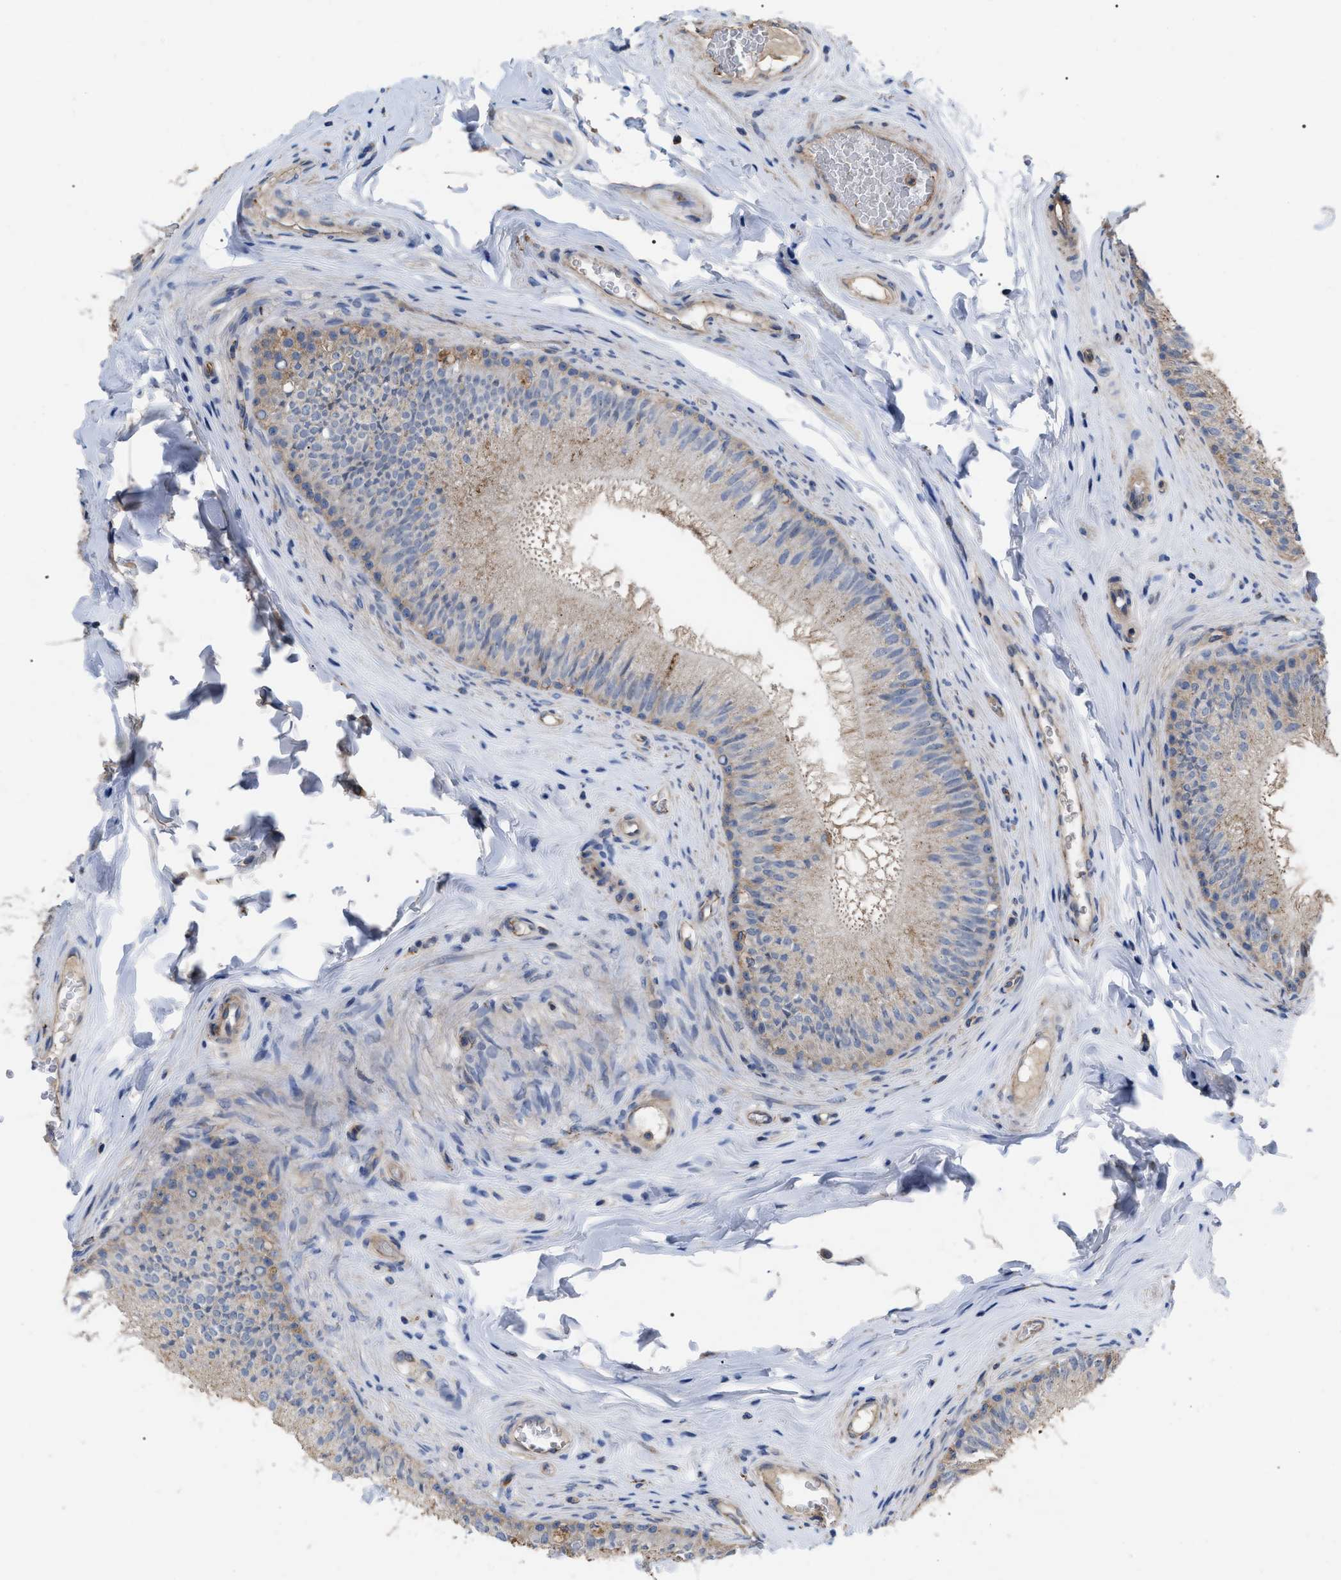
{"staining": {"intensity": "moderate", "quantity": "25%-75%", "location": "cytoplasmic/membranous"}, "tissue": "epididymis", "cell_type": "Glandular cells", "image_type": "normal", "snomed": [{"axis": "morphology", "description": "Normal tissue, NOS"}, {"axis": "topography", "description": "Testis"}, {"axis": "topography", "description": "Epididymis"}], "caption": "The immunohistochemical stain highlights moderate cytoplasmic/membranous staining in glandular cells of benign epididymis. (DAB (3,3'-diaminobenzidine) IHC with brightfield microscopy, high magnification).", "gene": "FAM171A2", "patient": {"sex": "male", "age": 36}}